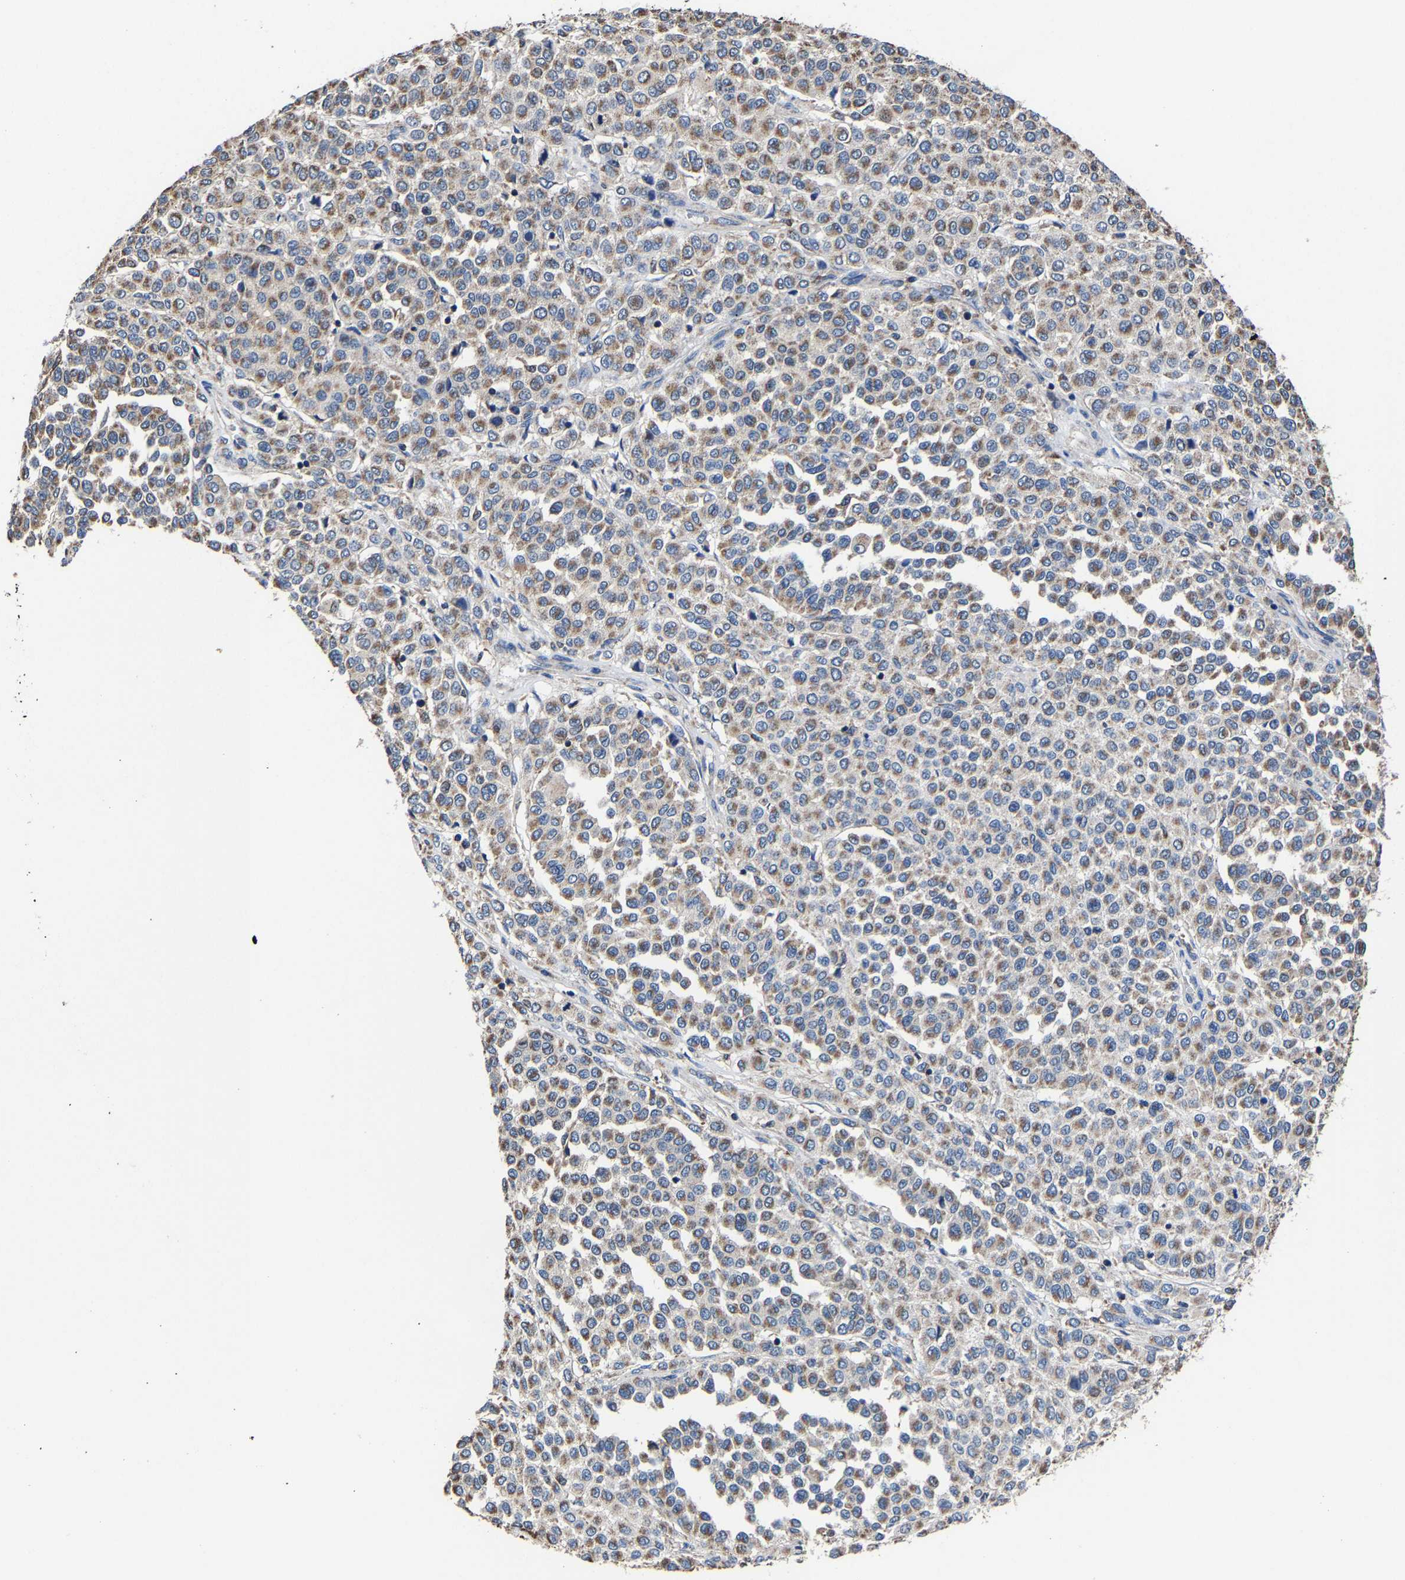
{"staining": {"intensity": "moderate", "quantity": ">75%", "location": "cytoplasmic/membranous"}, "tissue": "melanoma", "cell_type": "Tumor cells", "image_type": "cancer", "snomed": [{"axis": "morphology", "description": "Malignant melanoma, Metastatic site"}, {"axis": "topography", "description": "Pancreas"}], "caption": "Approximately >75% of tumor cells in human melanoma demonstrate moderate cytoplasmic/membranous protein positivity as visualized by brown immunohistochemical staining.", "gene": "ZCCHC7", "patient": {"sex": "female", "age": 30}}